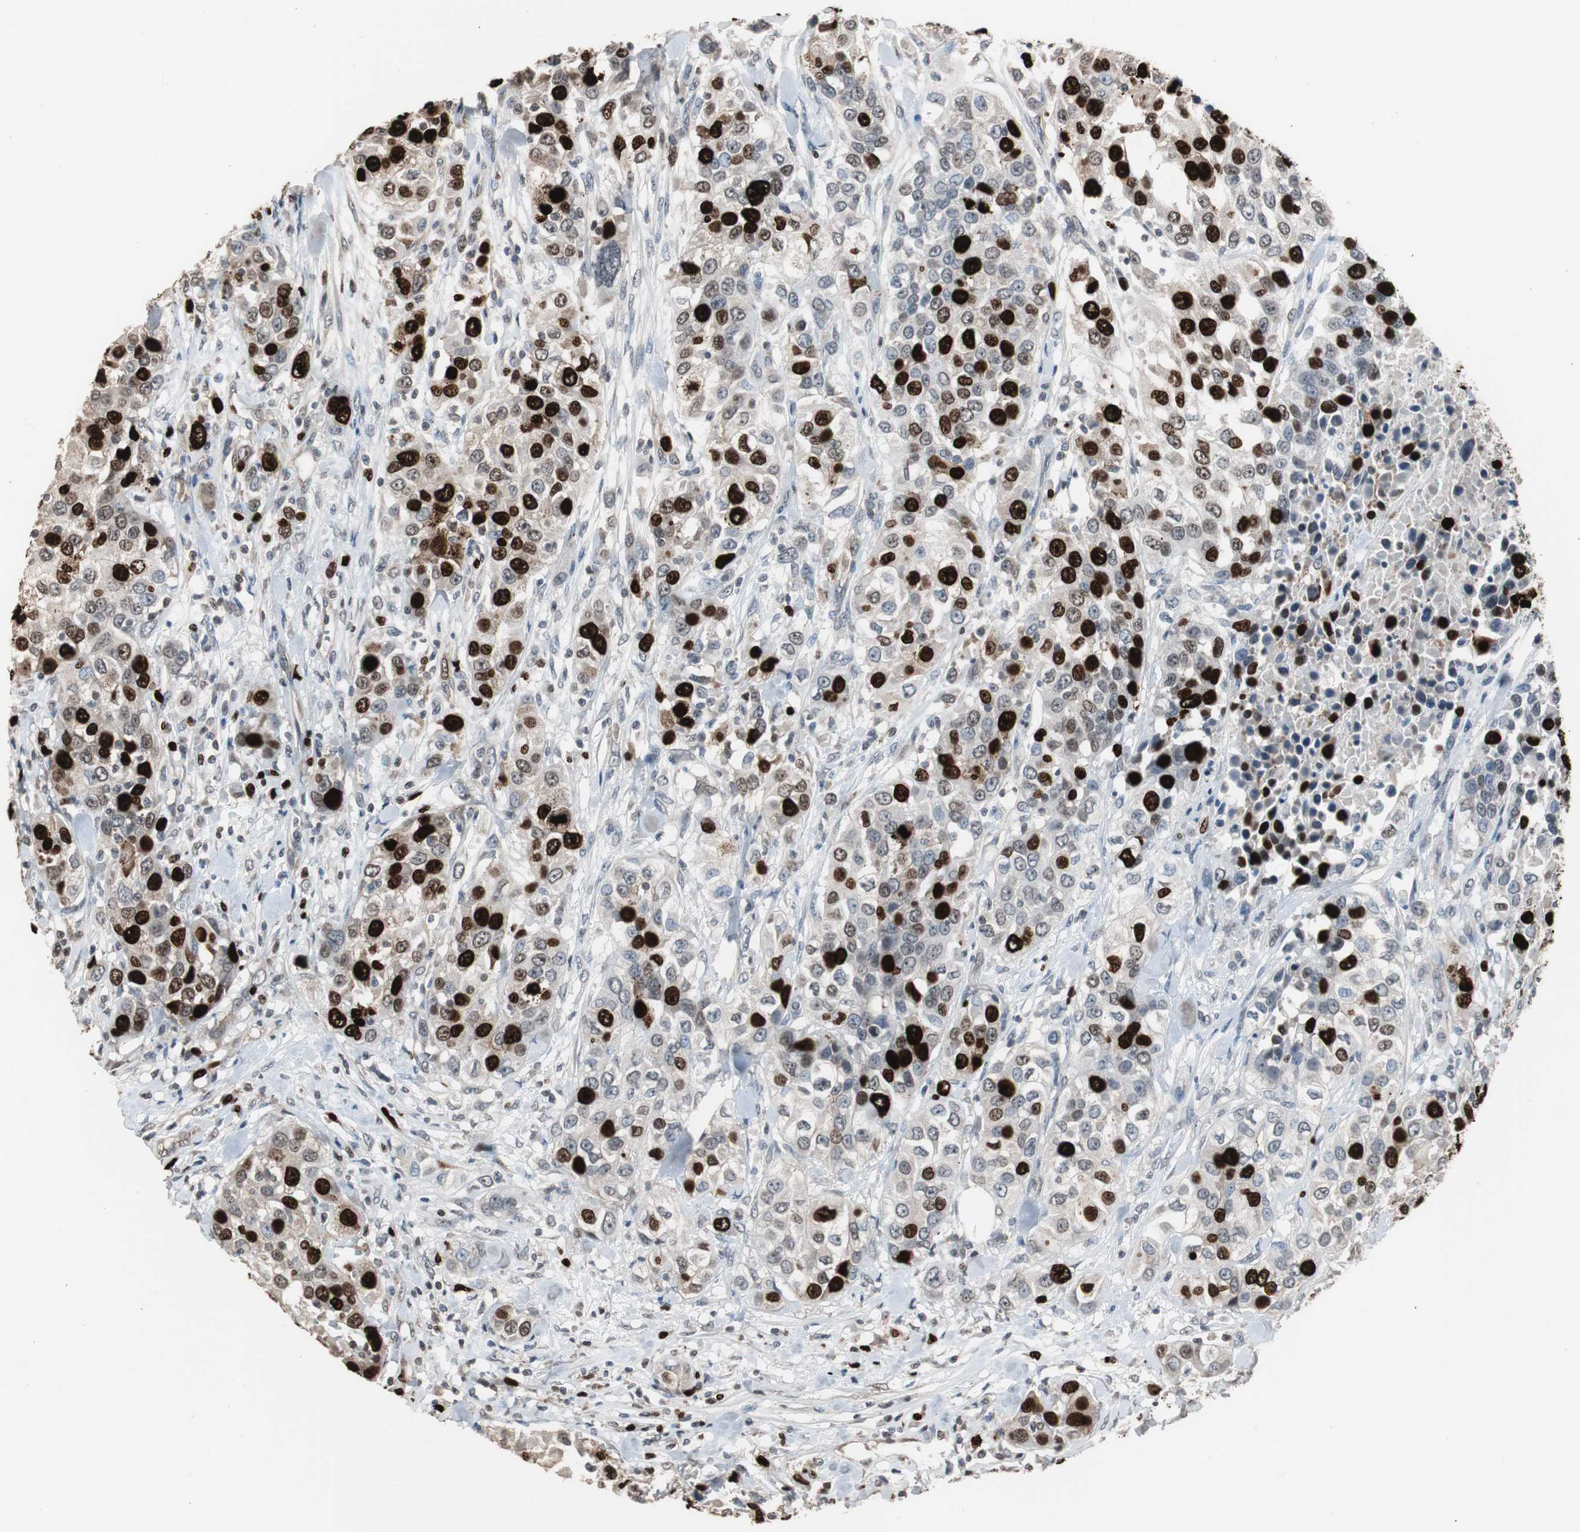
{"staining": {"intensity": "strong", "quantity": "25%-75%", "location": "nuclear"}, "tissue": "urothelial cancer", "cell_type": "Tumor cells", "image_type": "cancer", "snomed": [{"axis": "morphology", "description": "Urothelial carcinoma, High grade"}, {"axis": "topography", "description": "Urinary bladder"}], "caption": "Immunohistochemical staining of human high-grade urothelial carcinoma shows strong nuclear protein staining in approximately 25%-75% of tumor cells.", "gene": "TOP2A", "patient": {"sex": "female", "age": 80}}